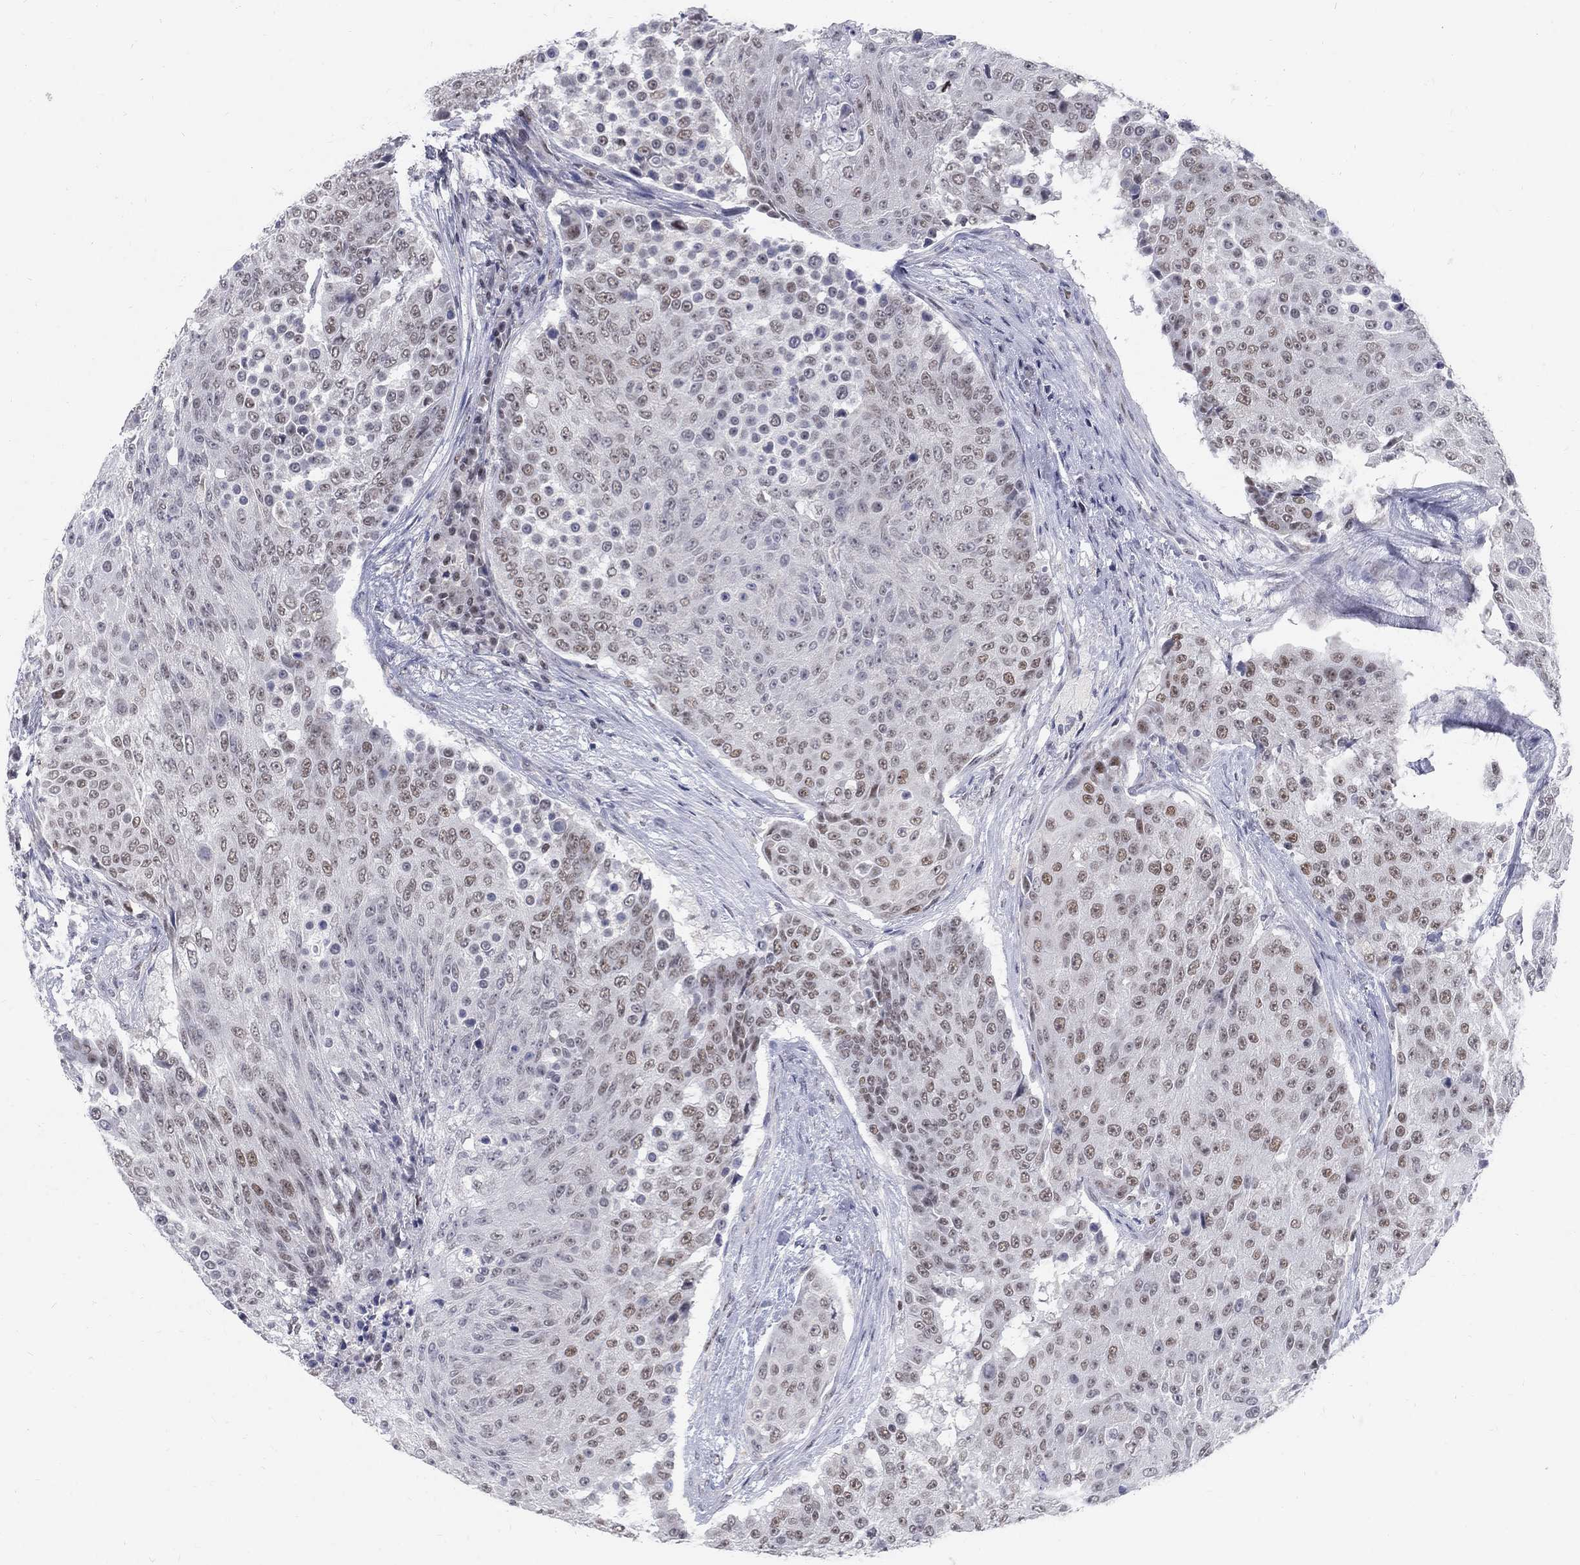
{"staining": {"intensity": "moderate", "quantity": "<25%", "location": "nuclear"}, "tissue": "urothelial cancer", "cell_type": "Tumor cells", "image_type": "cancer", "snomed": [{"axis": "morphology", "description": "Urothelial carcinoma, High grade"}, {"axis": "topography", "description": "Urinary bladder"}], "caption": "Urothelial carcinoma (high-grade) stained for a protein (brown) exhibits moderate nuclear positive positivity in approximately <25% of tumor cells.", "gene": "GCFC2", "patient": {"sex": "female", "age": 63}}